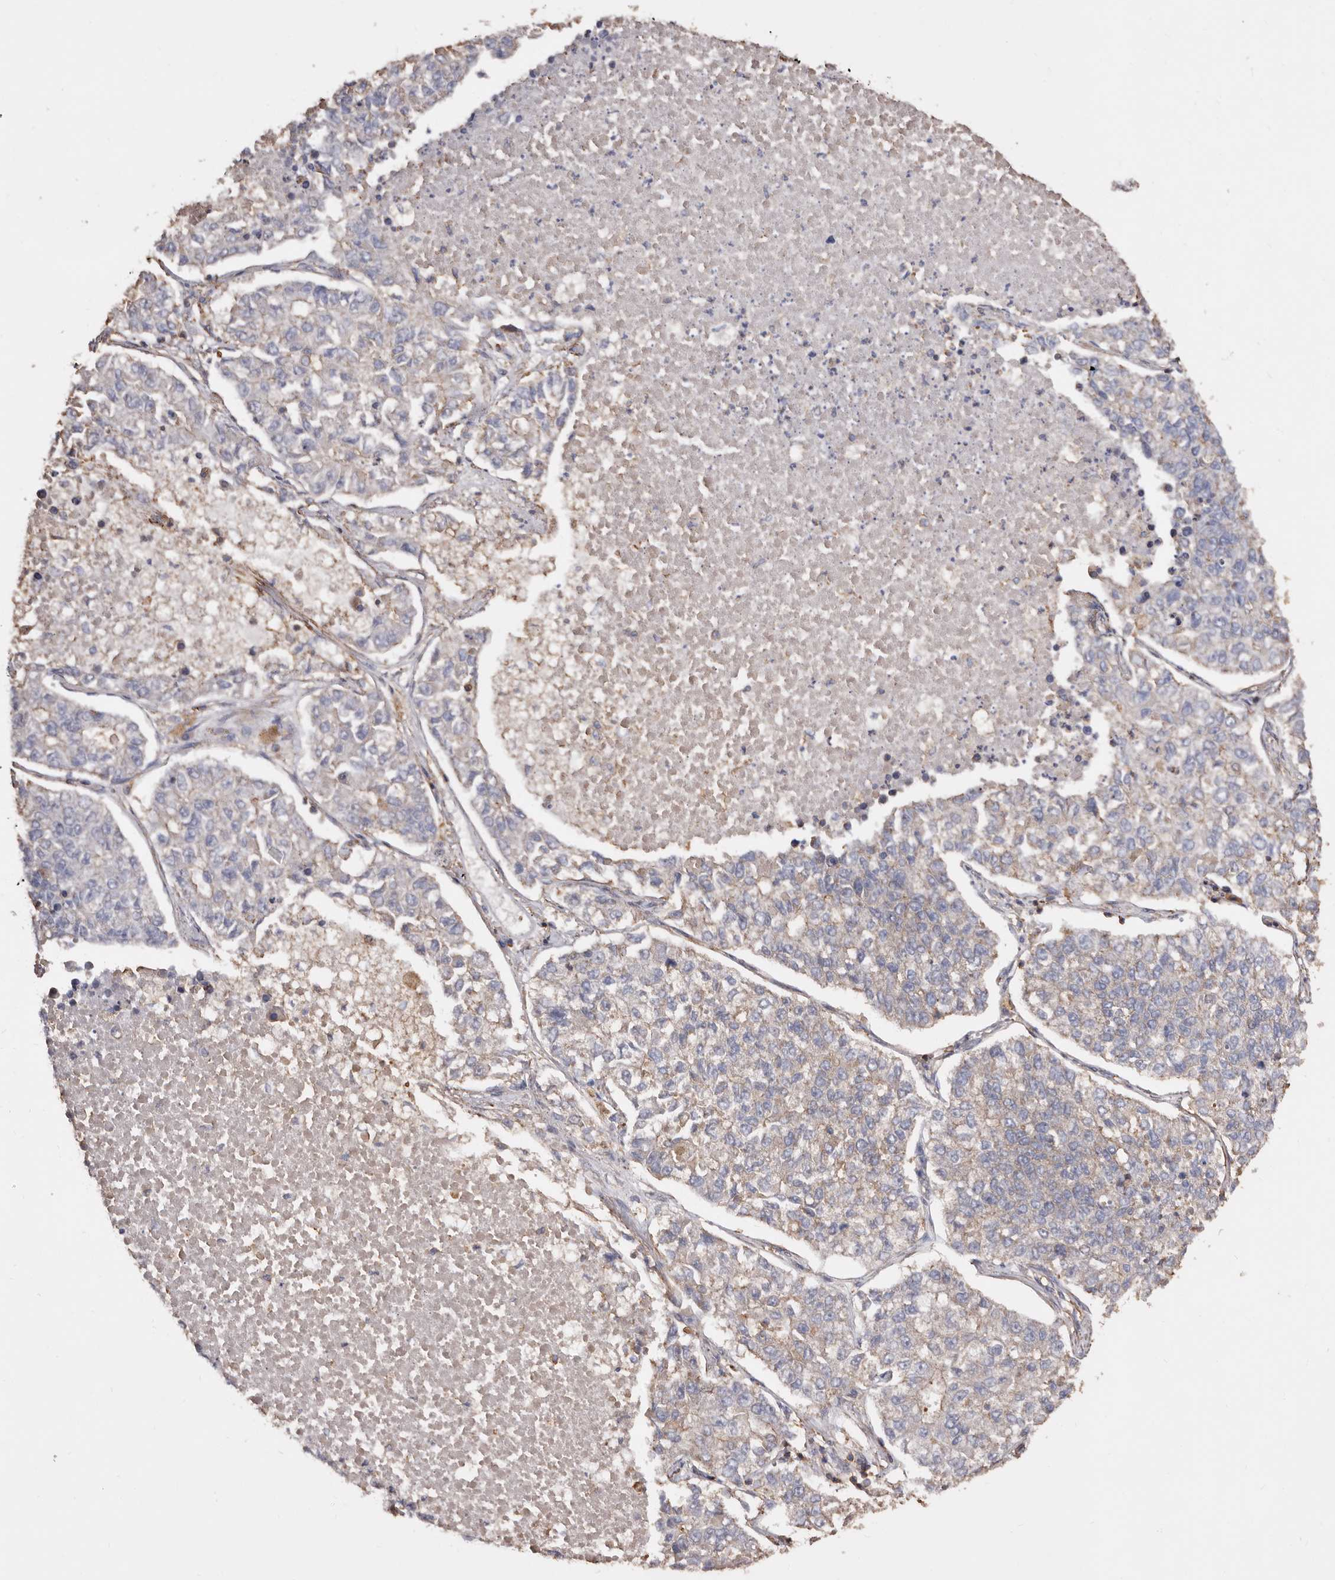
{"staining": {"intensity": "weak", "quantity": "<25%", "location": "cytoplasmic/membranous"}, "tissue": "lung cancer", "cell_type": "Tumor cells", "image_type": "cancer", "snomed": [{"axis": "morphology", "description": "Adenocarcinoma, NOS"}, {"axis": "topography", "description": "Lung"}], "caption": "Immunohistochemistry (IHC) of human adenocarcinoma (lung) exhibits no positivity in tumor cells.", "gene": "COQ8B", "patient": {"sex": "male", "age": 49}}